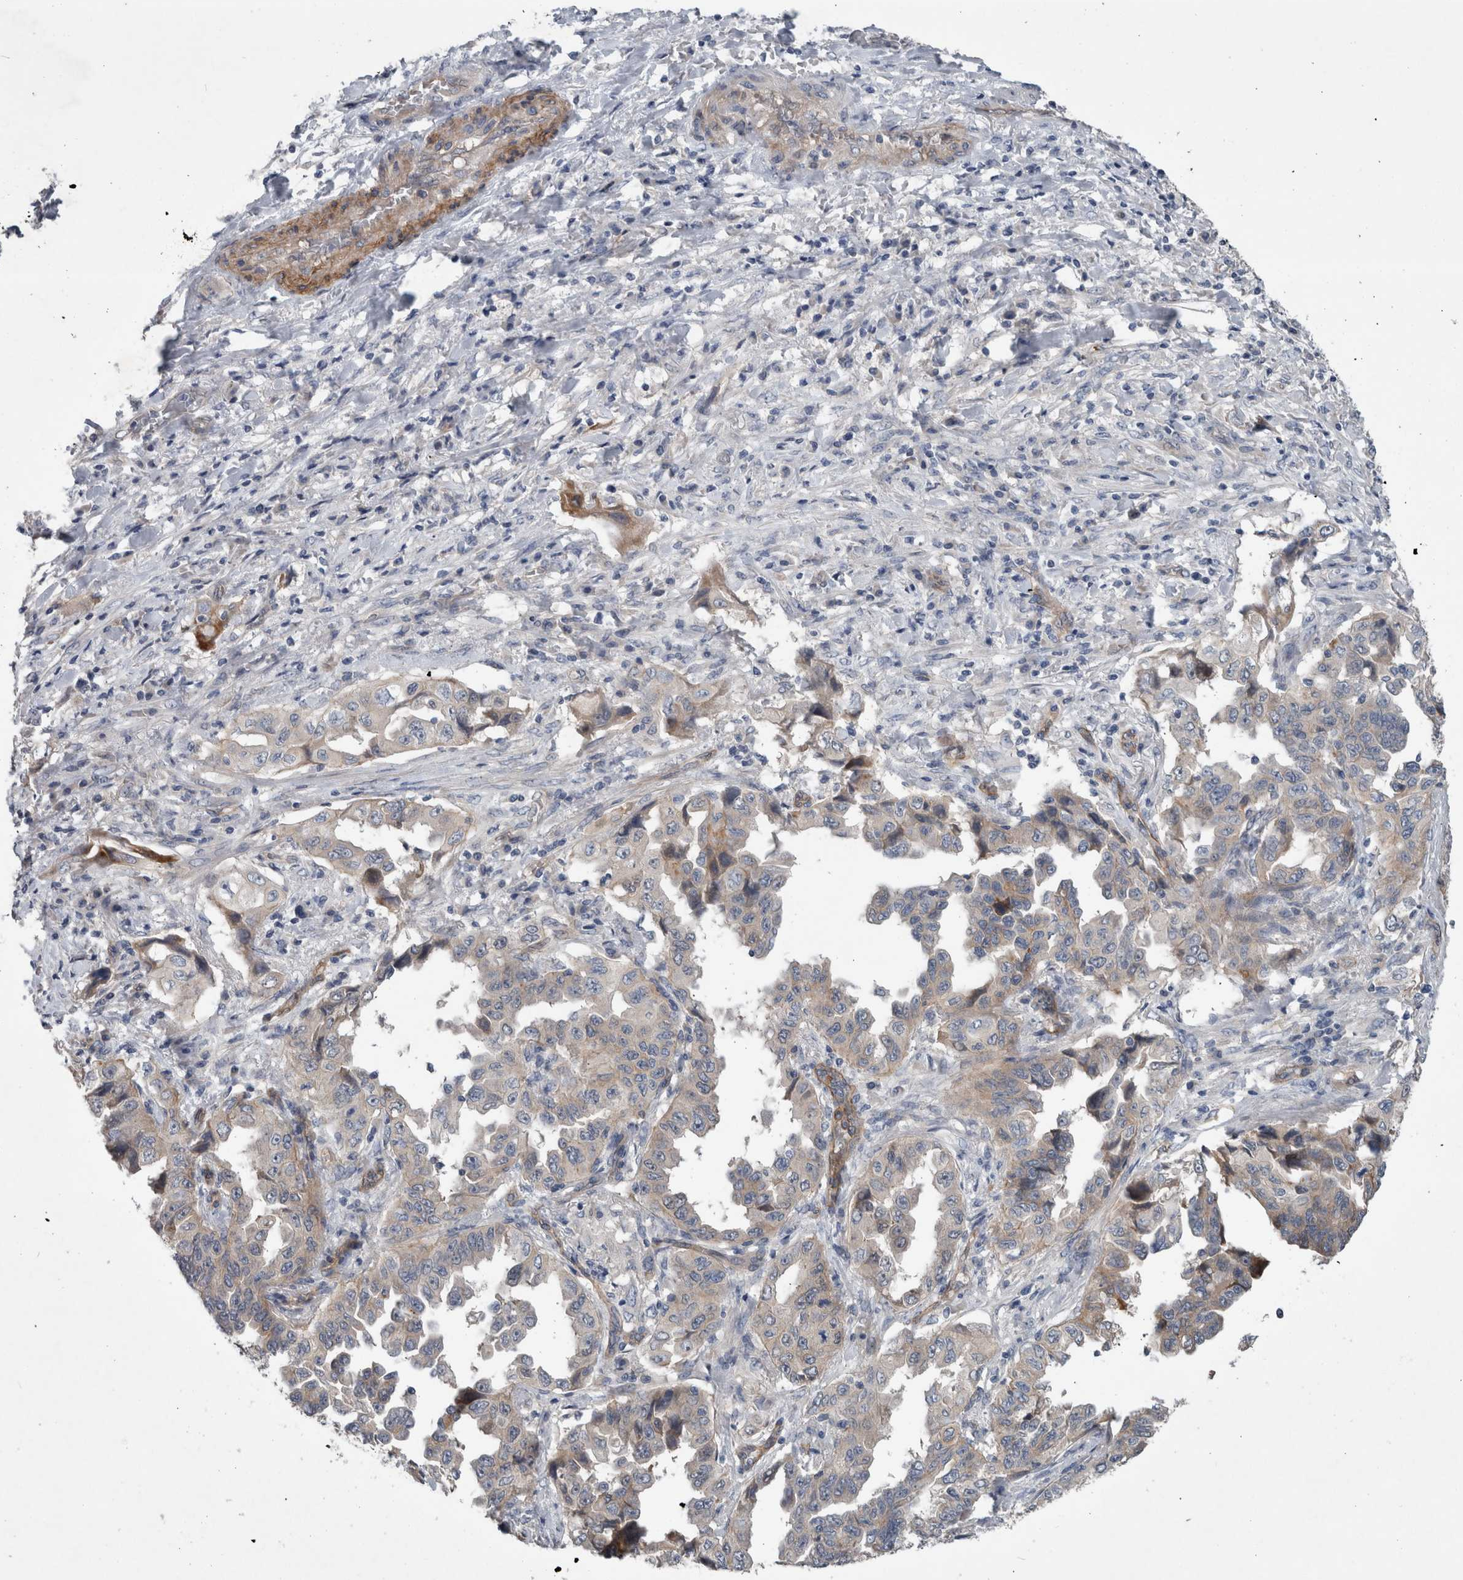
{"staining": {"intensity": "moderate", "quantity": "<25%", "location": "cytoplasmic/membranous"}, "tissue": "lung cancer", "cell_type": "Tumor cells", "image_type": "cancer", "snomed": [{"axis": "morphology", "description": "Adenocarcinoma, NOS"}, {"axis": "topography", "description": "Lung"}], "caption": "Moderate cytoplasmic/membranous protein expression is present in about <25% of tumor cells in lung adenocarcinoma.", "gene": "BCAM", "patient": {"sex": "female", "age": 51}}